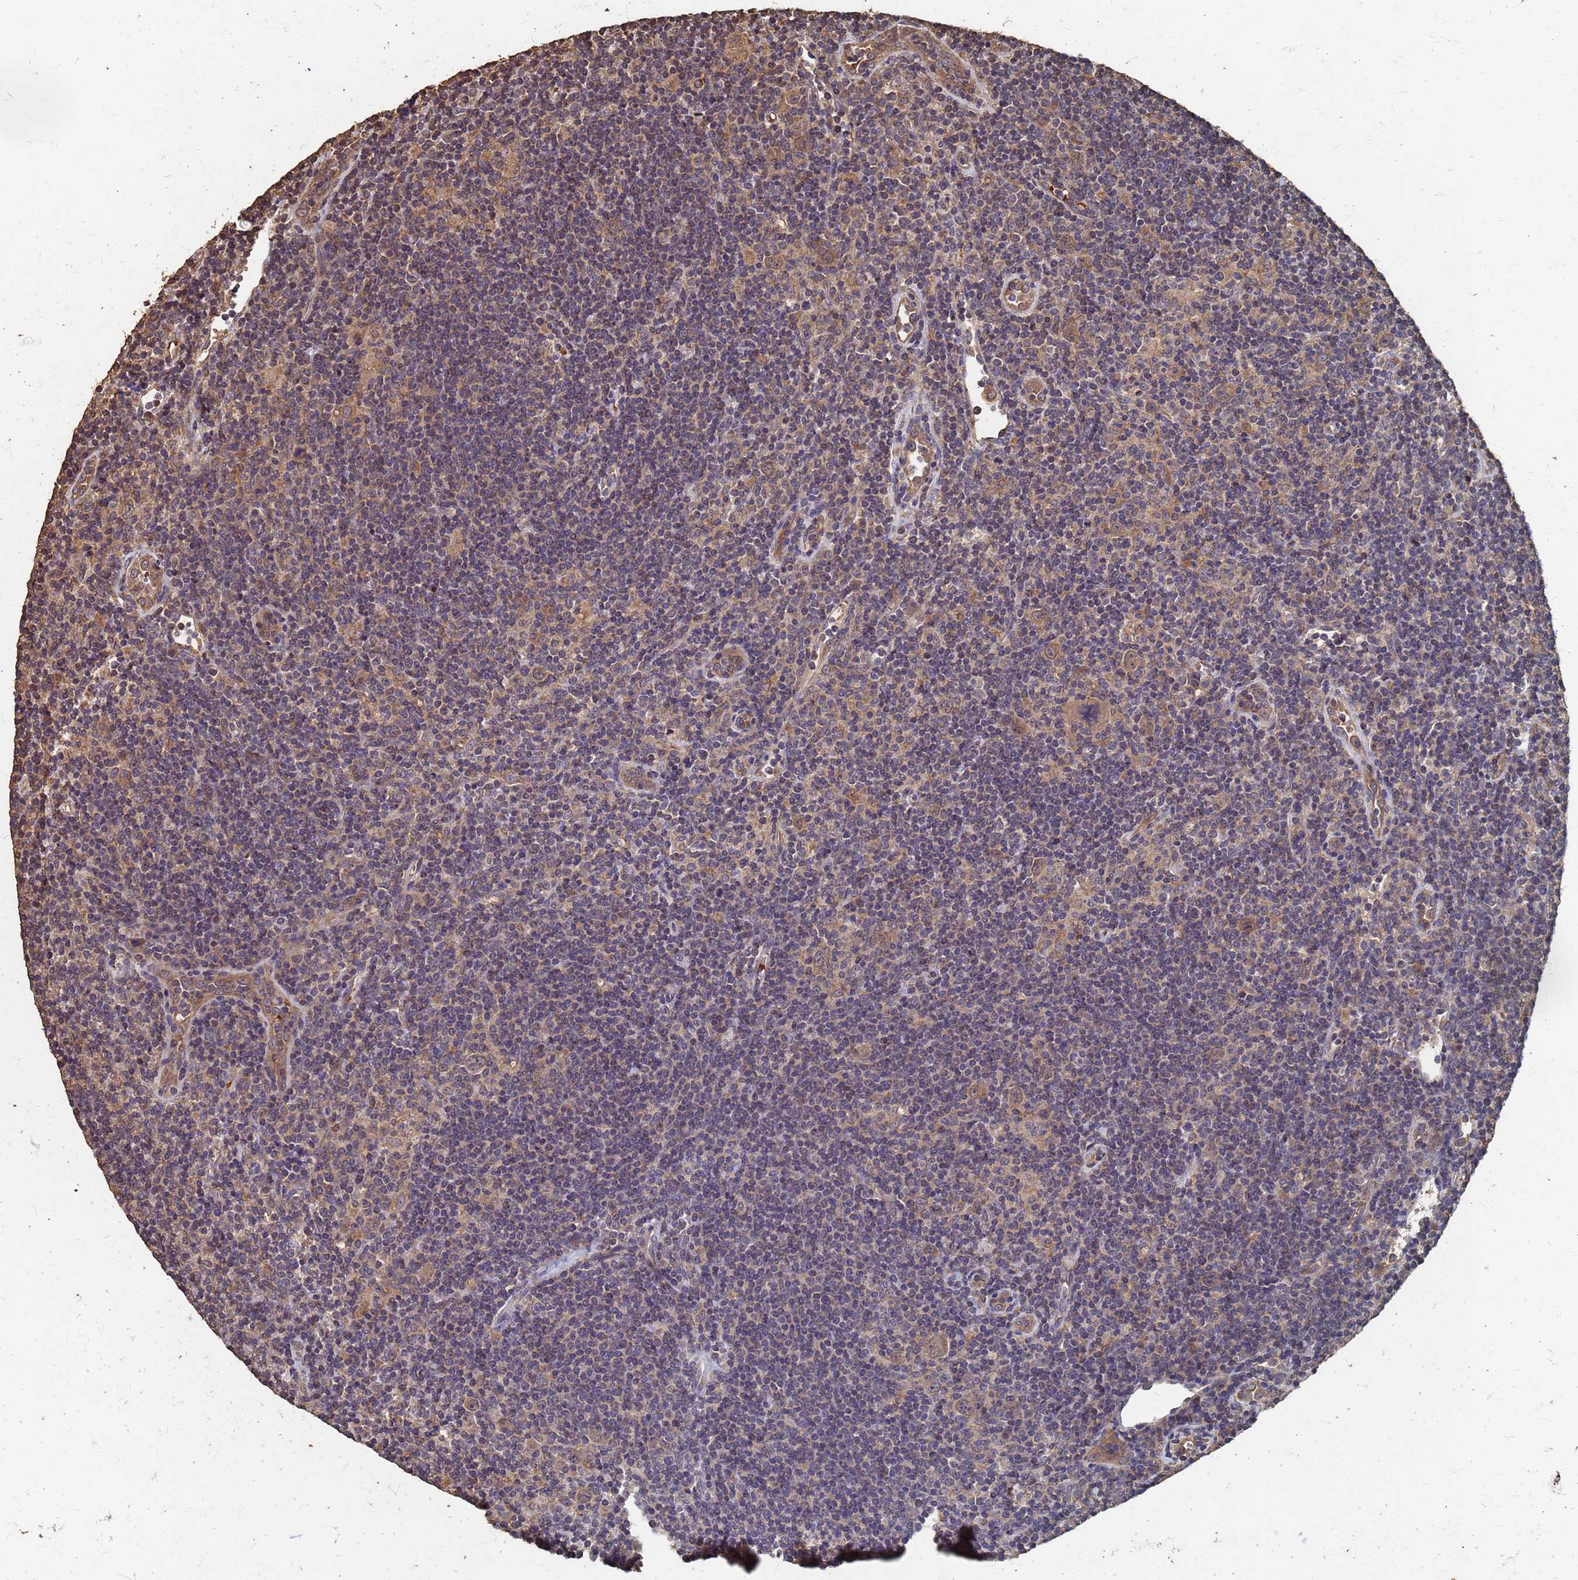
{"staining": {"intensity": "weak", "quantity": ">75%", "location": "cytoplasmic/membranous"}, "tissue": "lymphoma", "cell_type": "Tumor cells", "image_type": "cancer", "snomed": [{"axis": "morphology", "description": "Hodgkin's disease, NOS"}, {"axis": "topography", "description": "Lymph node"}], "caption": "Immunohistochemistry photomicrograph of Hodgkin's disease stained for a protein (brown), which demonstrates low levels of weak cytoplasmic/membranous staining in about >75% of tumor cells.", "gene": "DPH5", "patient": {"sex": "female", "age": 57}}